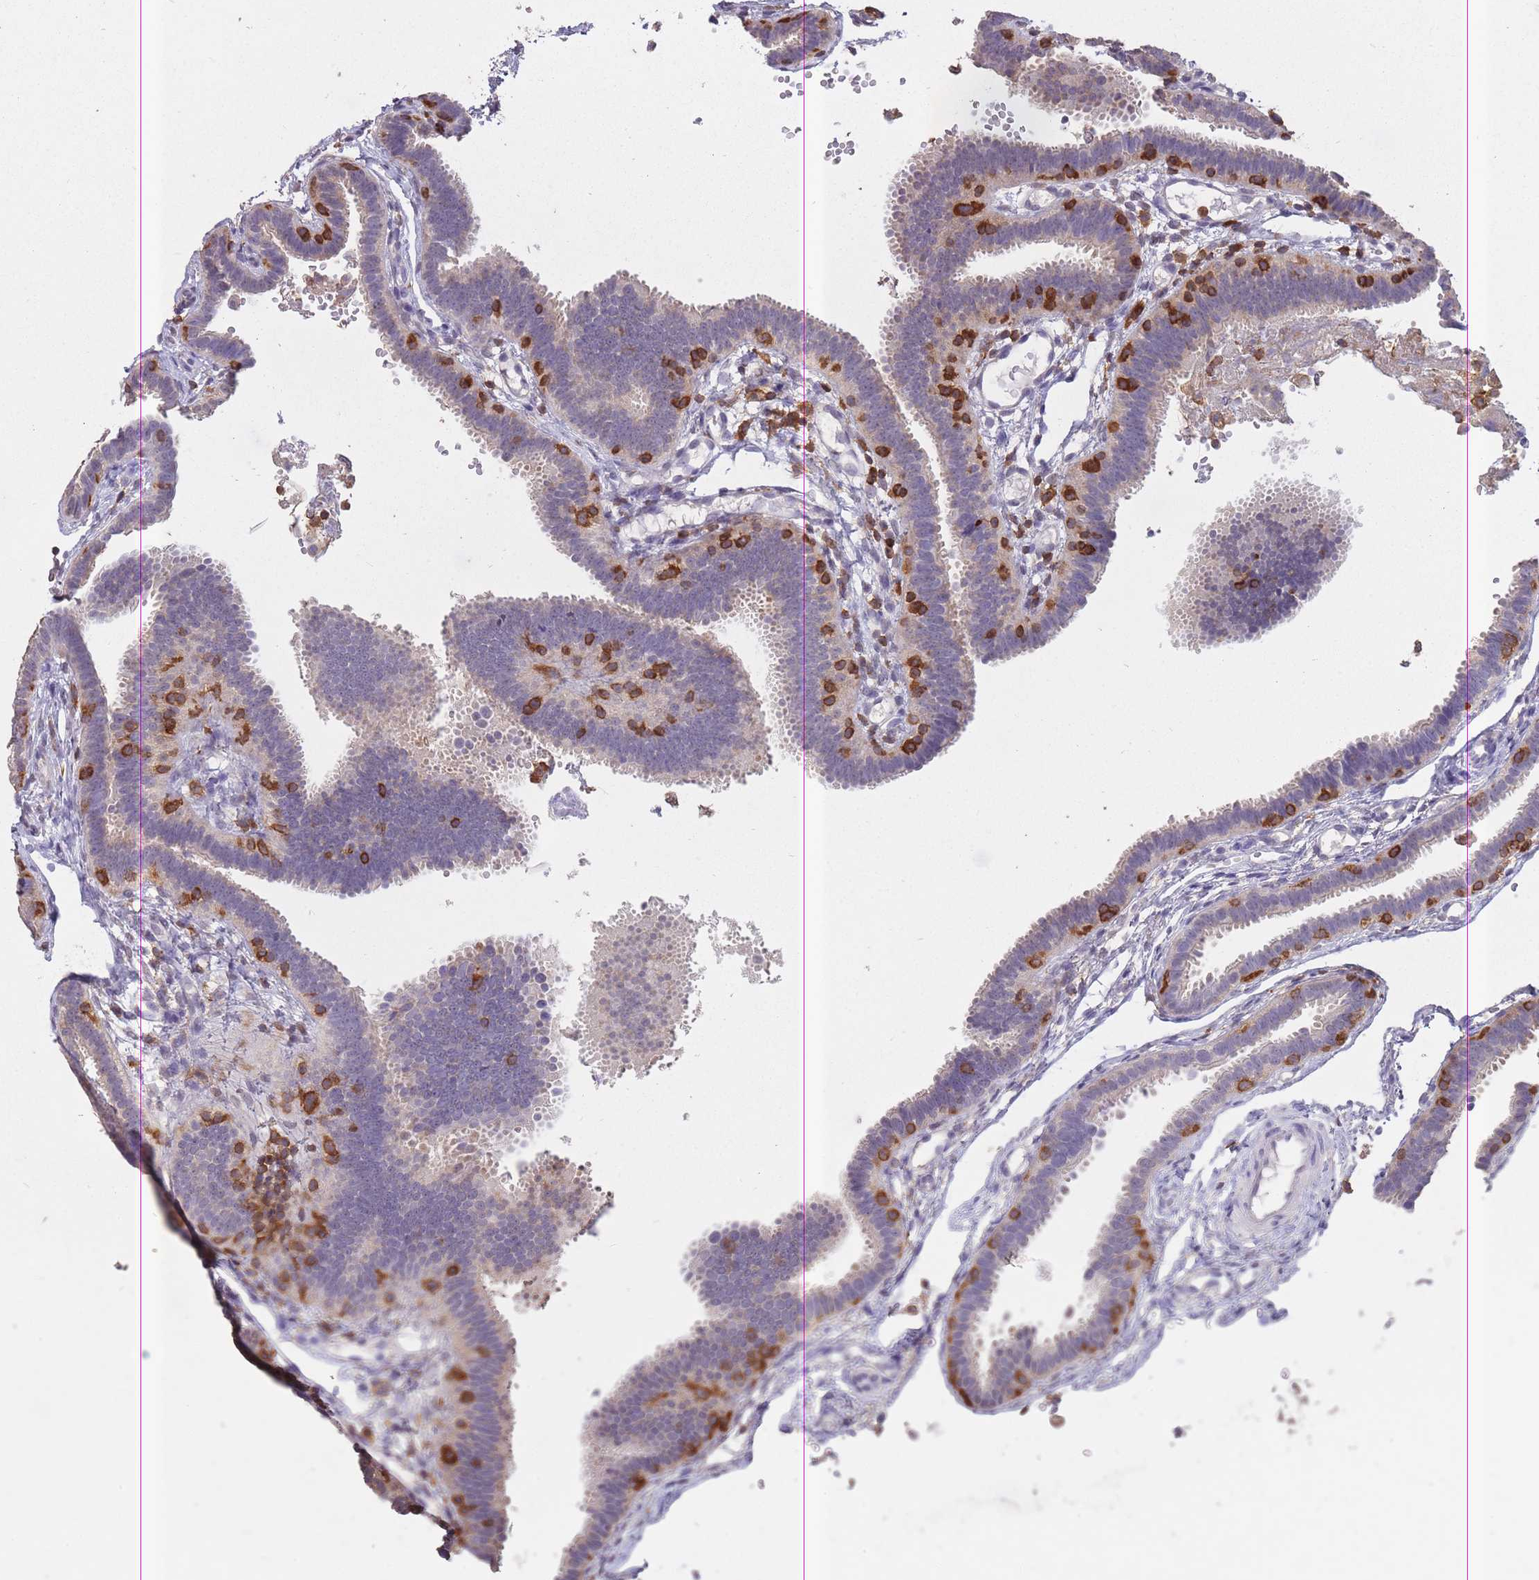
{"staining": {"intensity": "weak", "quantity": "25%-75%", "location": "cytoplasmic/membranous"}, "tissue": "fallopian tube", "cell_type": "Glandular cells", "image_type": "normal", "snomed": [{"axis": "morphology", "description": "Normal tissue, NOS"}, {"axis": "topography", "description": "Fallopian tube"}], "caption": "A brown stain labels weak cytoplasmic/membranous staining of a protein in glandular cells of normal human fallopian tube. (brown staining indicates protein expression, while blue staining denotes nuclei).", "gene": "GMIP", "patient": {"sex": "female", "age": 37}}